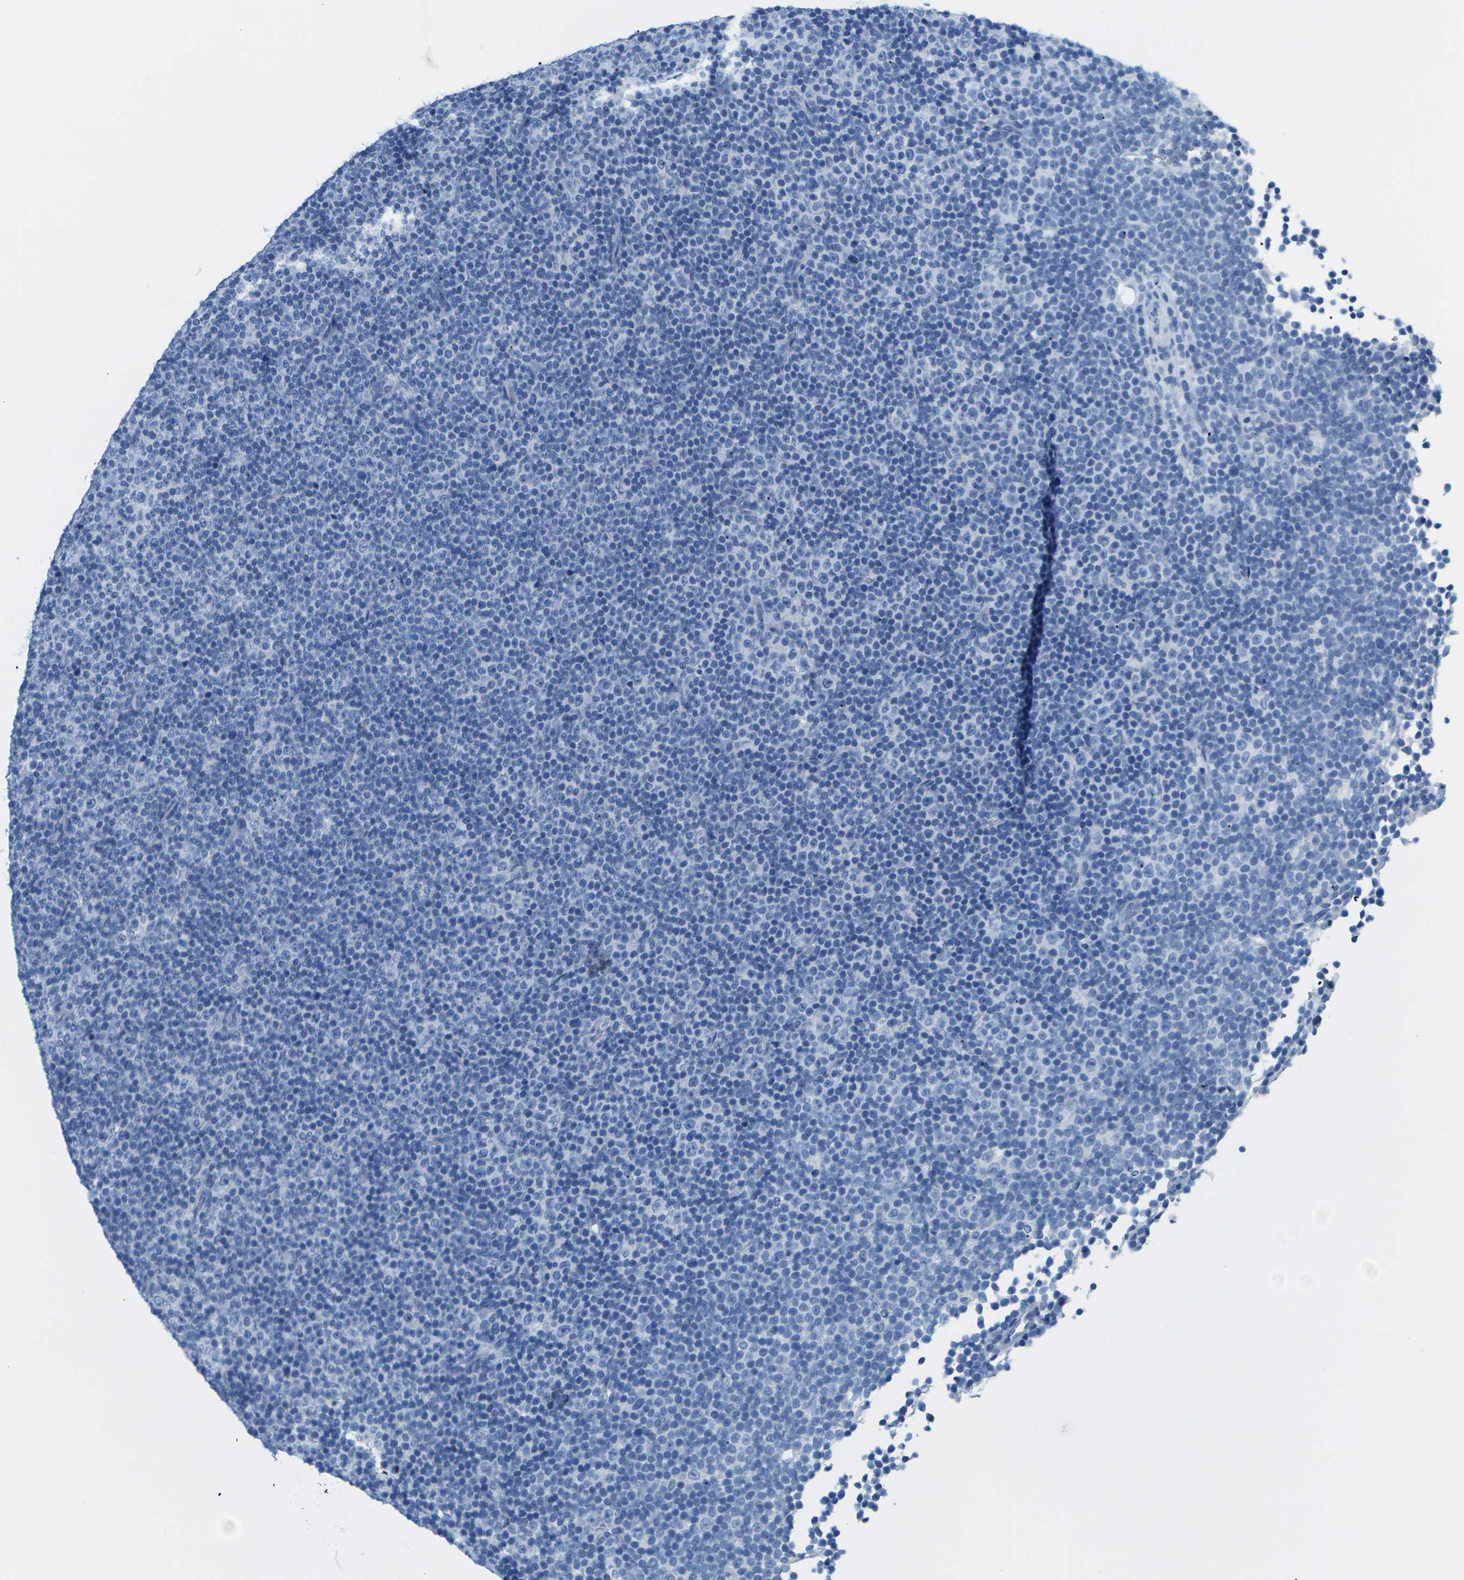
{"staining": {"intensity": "negative", "quantity": "none", "location": "none"}, "tissue": "lymphoma", "cell_type": "Tumor cells", "image_type": "cancer", "snomed": [{"axis": "morphology", "description": "Malignant lymphoma, non-Hodgkin's type, Low grade"}, {"axis": "topography", "description": "Lymph node"}], "caption": "DAB (3,3'-diaminobenzidine) immunohistochemical staining of human malignant lymphoma, non-Hodgkin's type (low-grade) shows no significant expression in tumor cells.", "gene": "SLC12A1", "patient": {"sex": "female", "age": 67}}